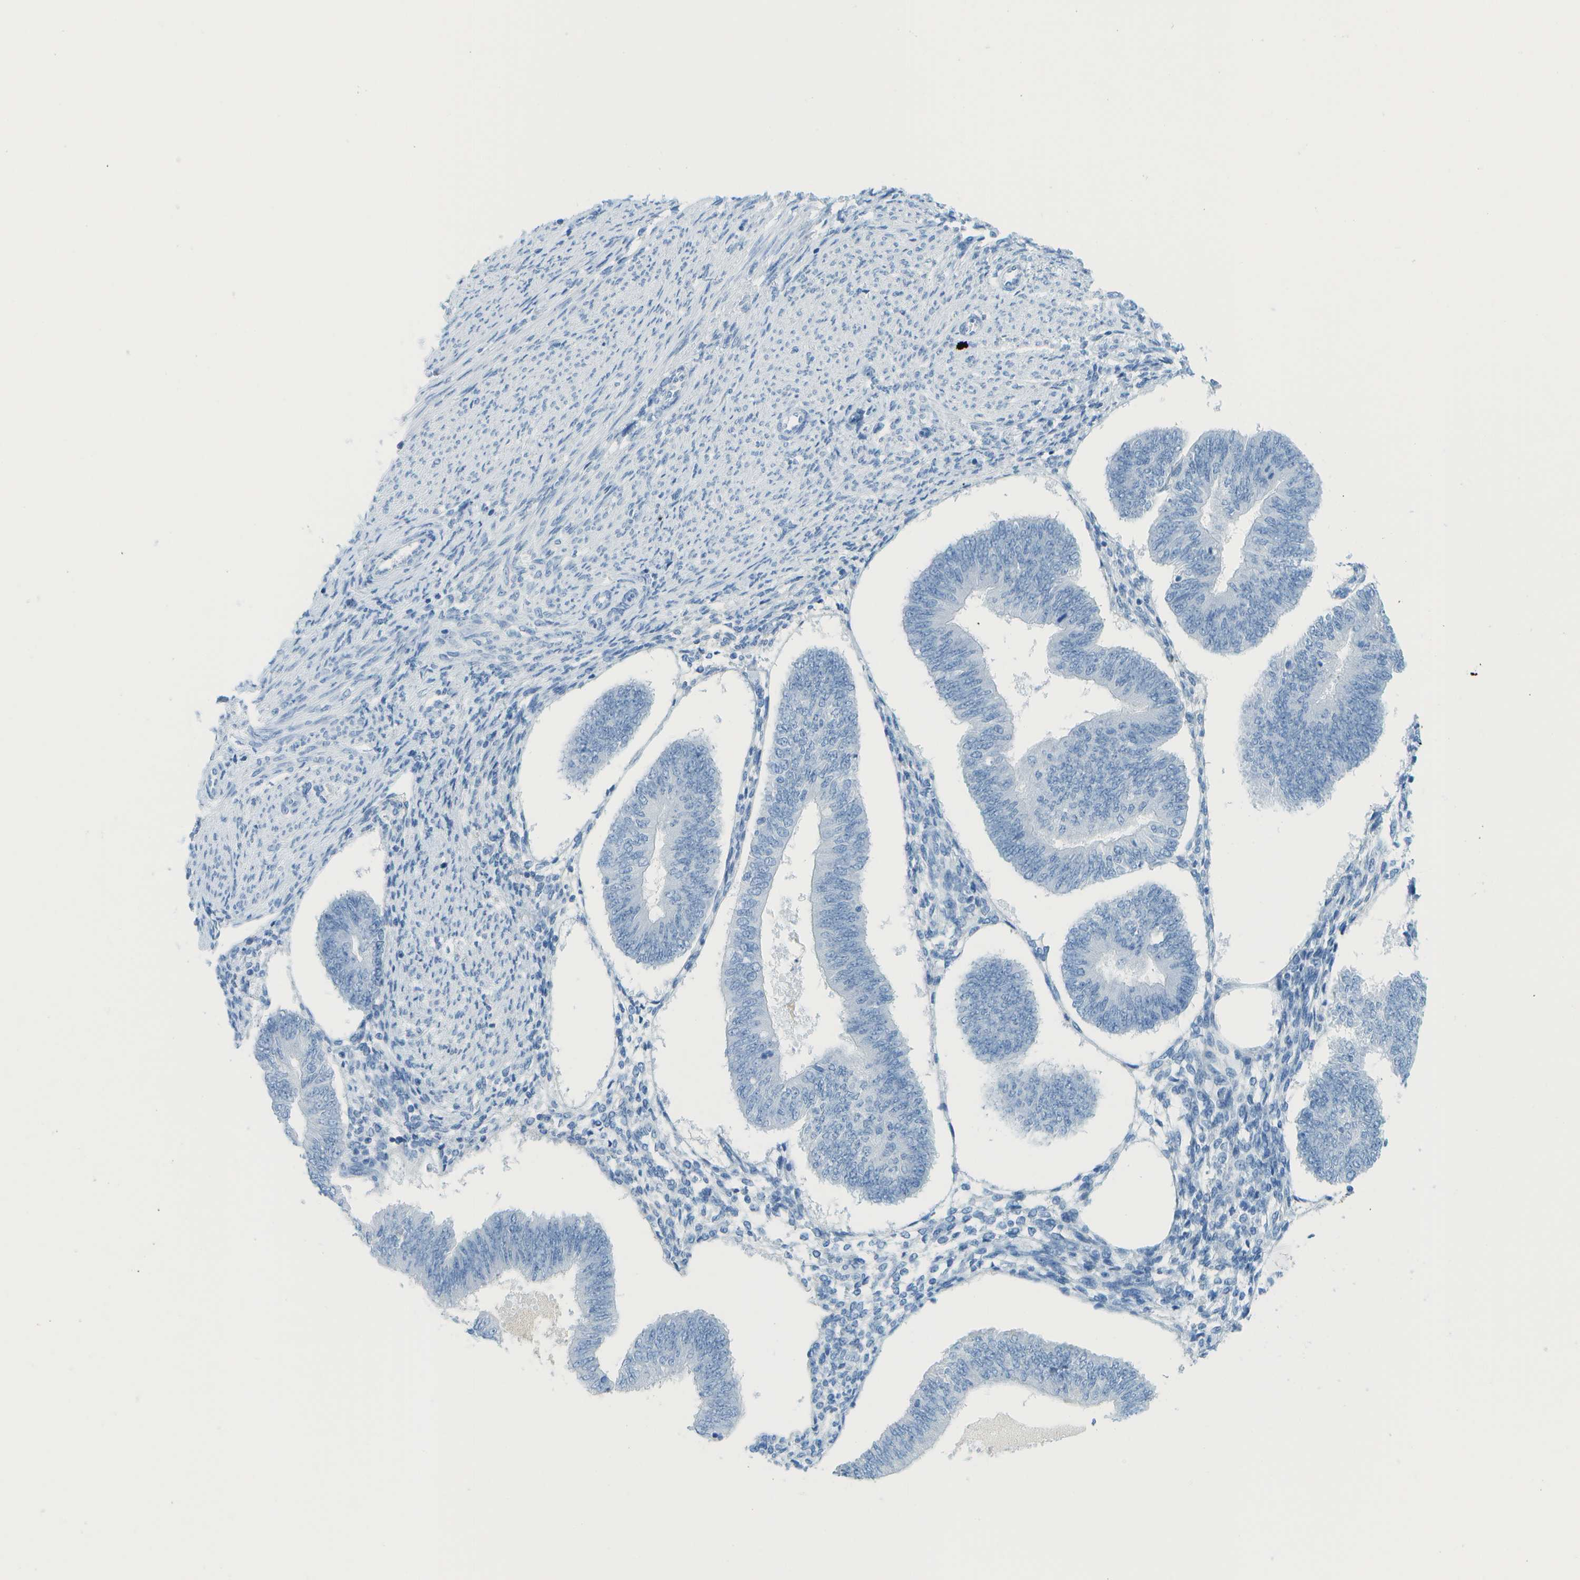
{"staining": {"intensity": "negative", "quantity": "none", "location": "none"}, "tissue": "endometrial cancer", "cell_type": "Tumor cells", "image_type": "cancer", "snomed": [{"axis": "morphology", "description": "Adenocarcinoma, NOS"}, {"axis": "topography", "description": "Endometrium"}], "caption": "Immunohistochemical staining of human endometrial cancer displays no significant positivity in tumor cells.", "gene": "C1S", "patient": {"sex": "female", "age": 58}}